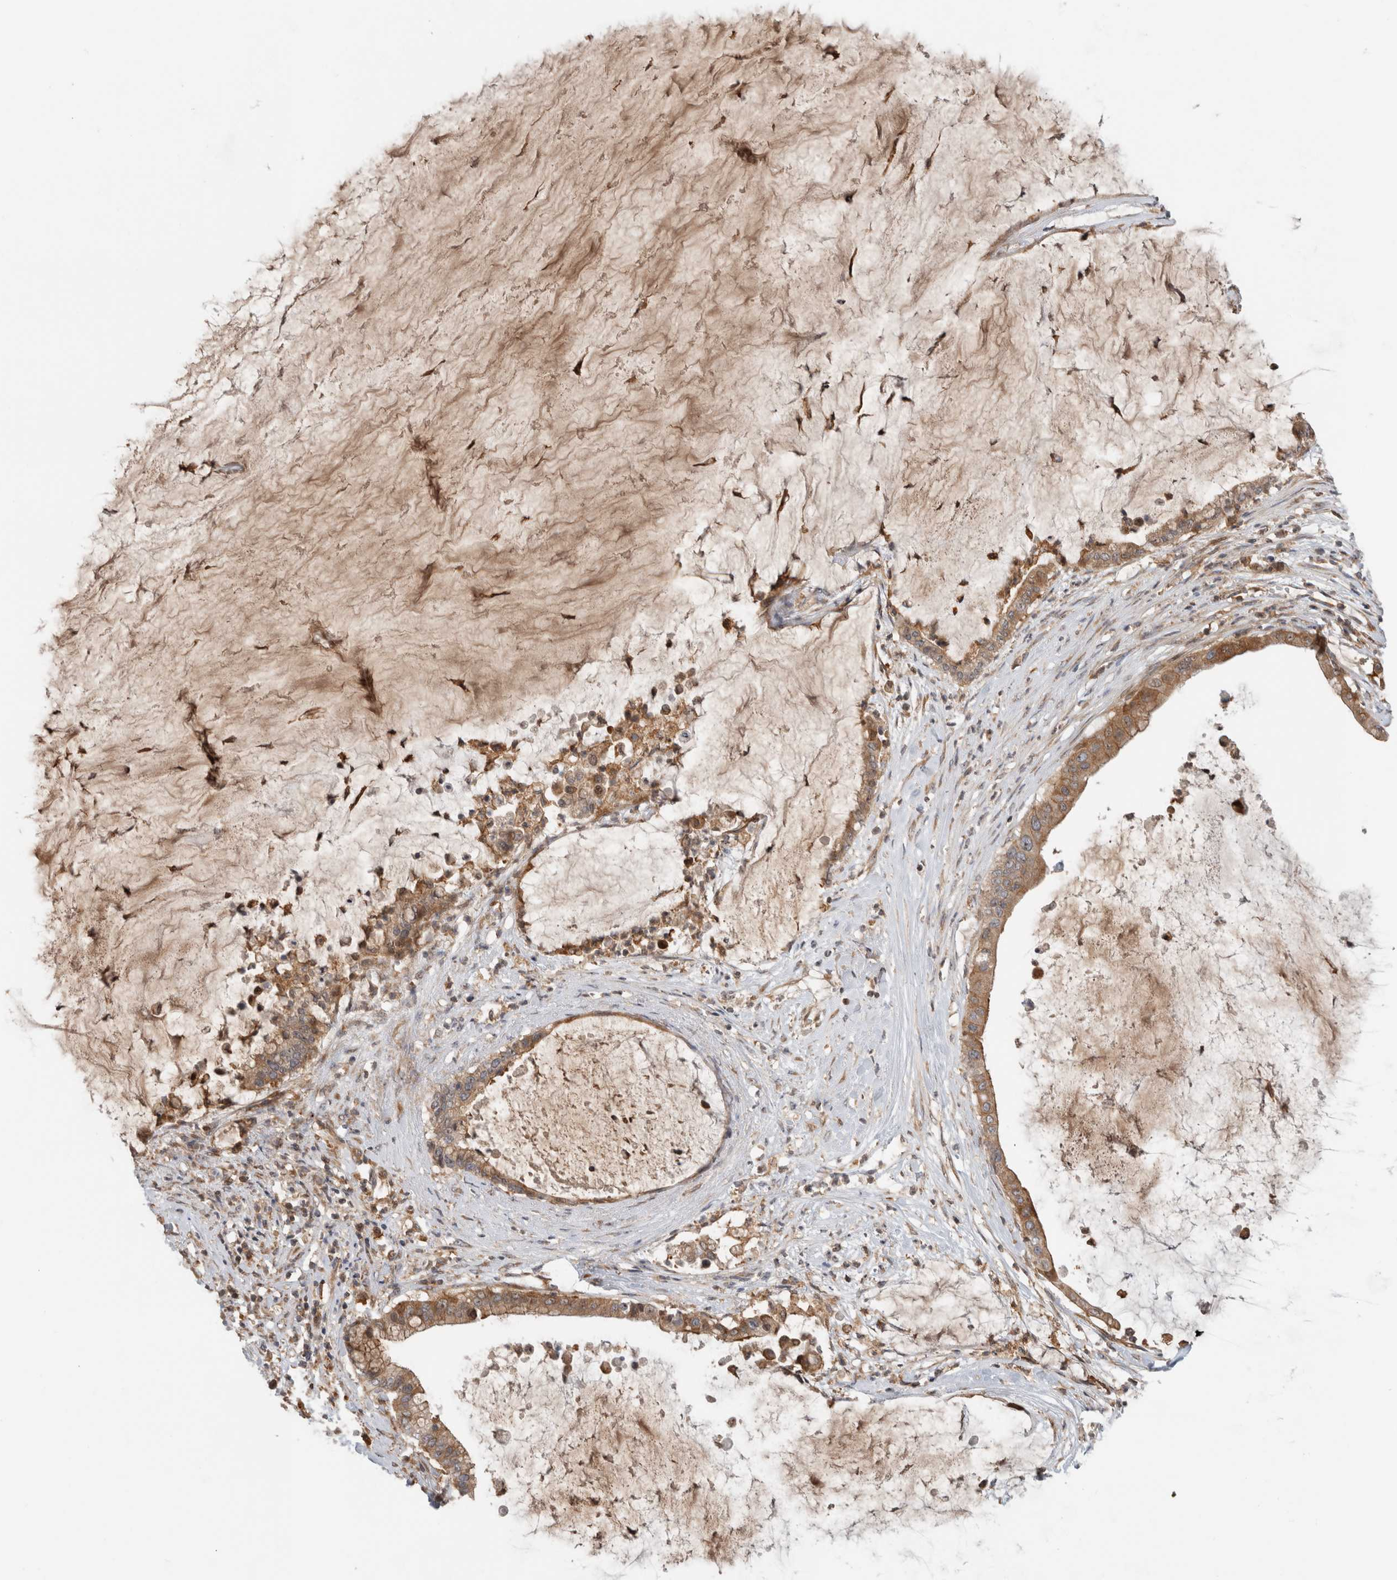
{"staining": {"intensity": "moderate", "quantity": ">75%", "location": "cytoplasmic/membranous"}, "tissue": "pancreatic cancer", "cell_type": "Tumor cells", "image_type": "cancer", "snomed": [{"axis": "morphology", "description": "Adenocarcinoma, NOS"}, {"axis": "topography", "description": "Pancreas"}], "caption": "Immunohistochemistry of human pancreatic cancer (adenocarcinoma) reveals medium levels of moderate cytoplasmic/membranous positivity in approximately >75% of tumor cells.", "gene": "WASF2", "patient": {"sex": "male", "age": 41}}